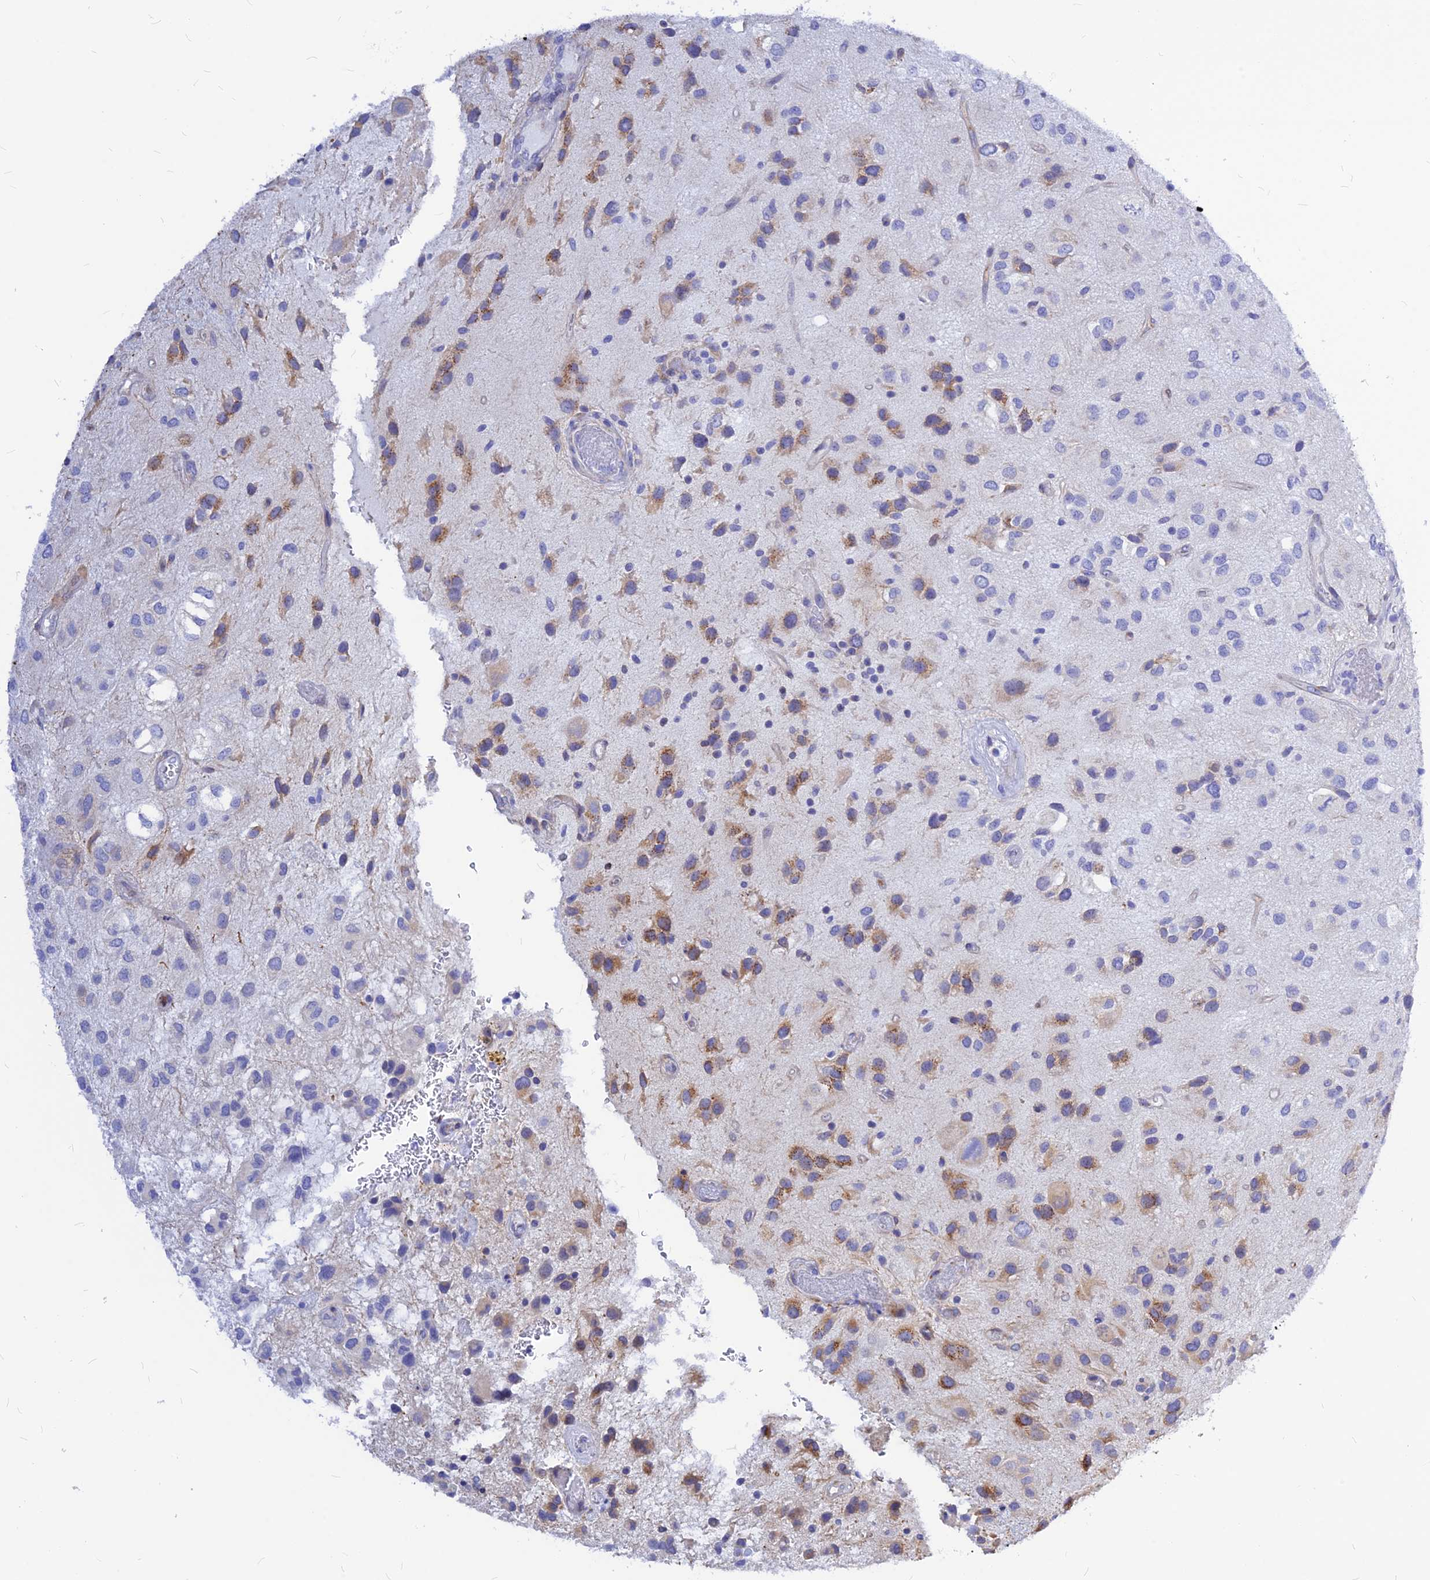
{"staining": {"intensity": "moderate", "quantity": "<25%", "location": "cytoplasmic/membranous"}, "tissue": "glioma", "cell_type": "Tumor cells", "image_type": "cancer", "snomed": [{"axis": "morphology", "description": "Glioma, malignant, Low grade"}, {"axis": "topography", "description": "Brain"}], "caption": "Immunohistochemistry of human low-grade glioma (malignant) shows low levels of moderate cytoplasmic/membranous expression in about <25% of tumor cells.", "gene": "CNOT6", "patient": {"sex": "male", "age": 66}}